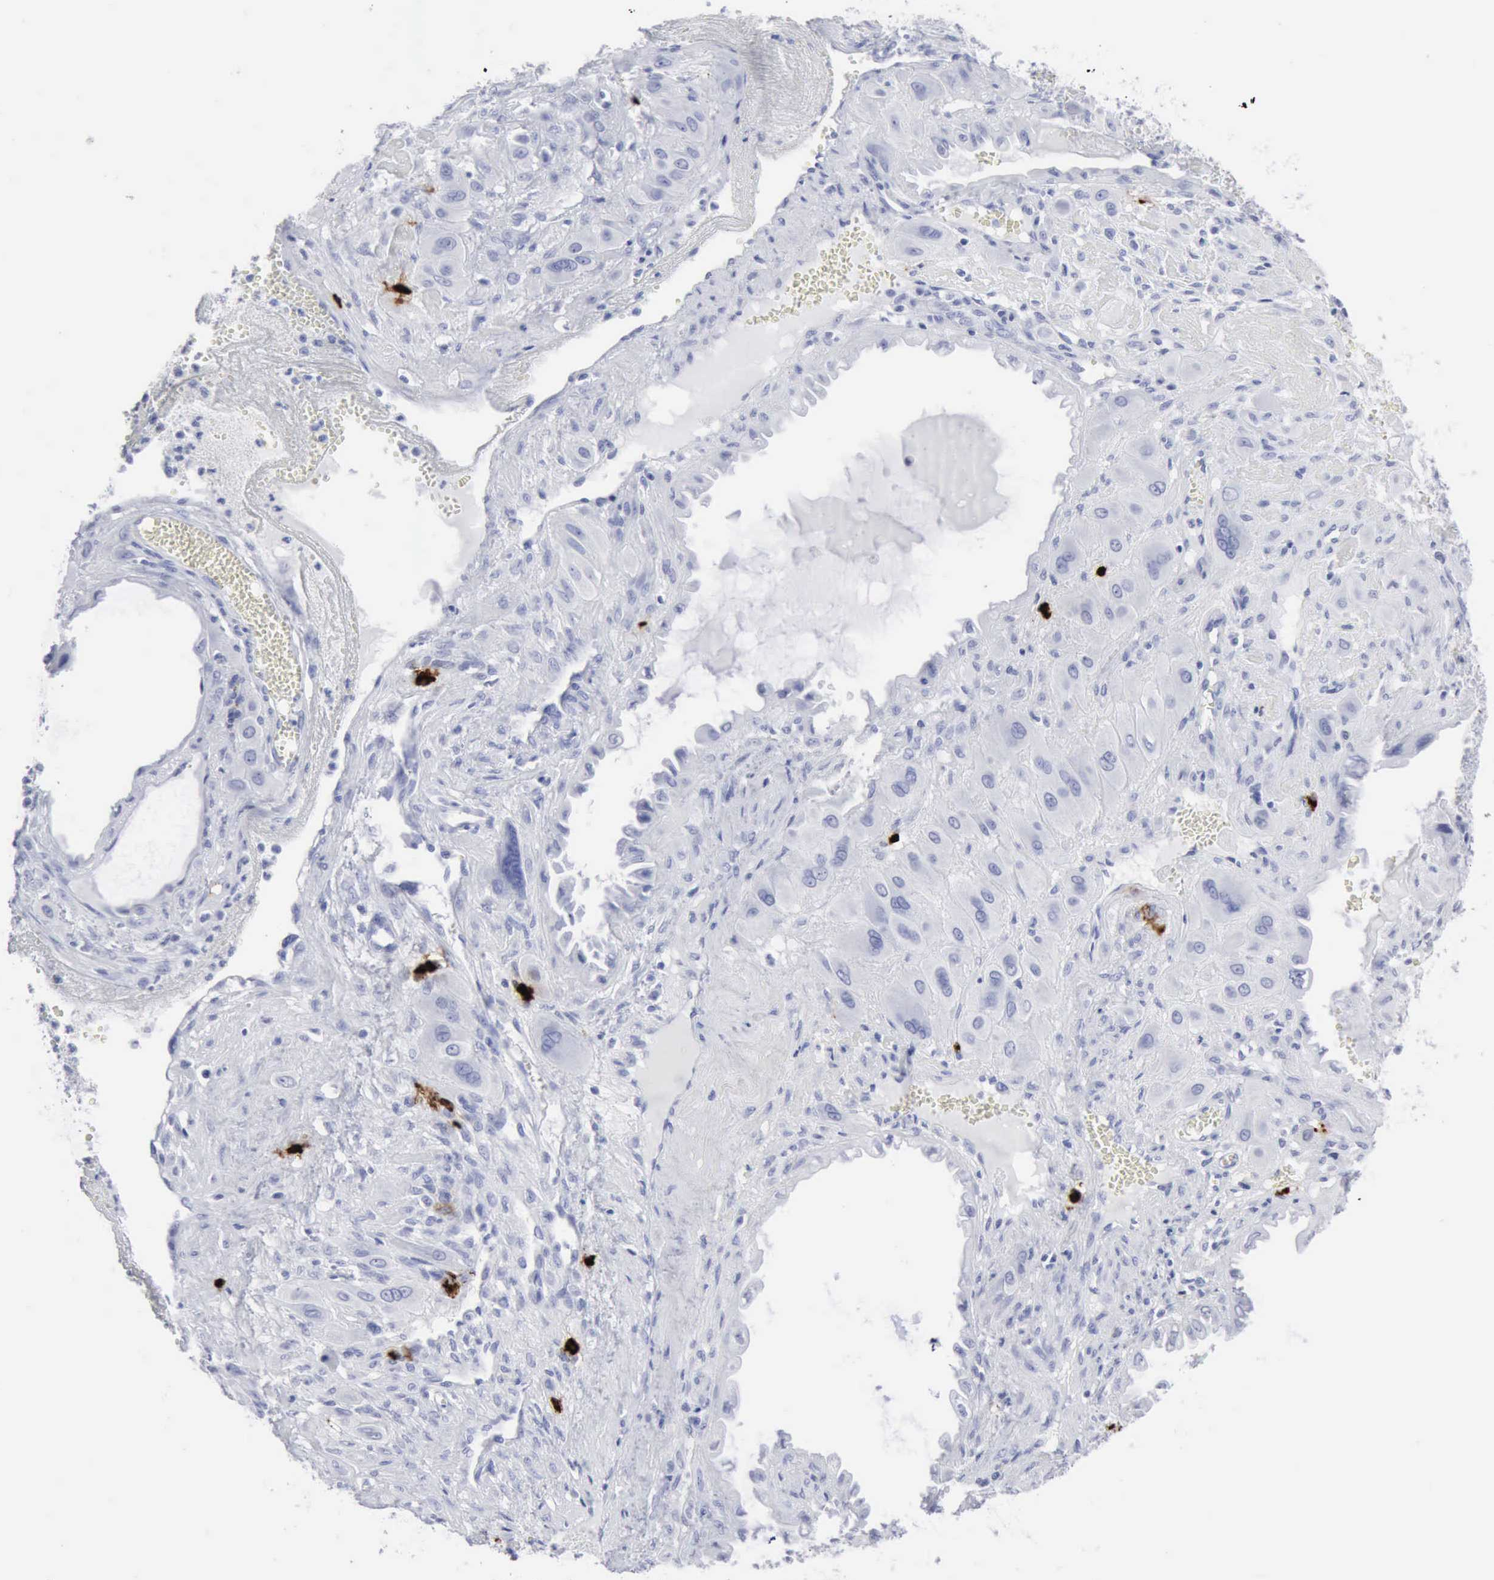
{"staining": {"intensity": "negative", "quantity": "none", "location": "none"}, "tissue": "cervical cancer", "cell_type": "Tumor cells", "image_type": "cancer", "snomed": [{"axis": "morphology", "description": "Squamous cell carcinoma, NOS"}, {"axis": "topography", "description": "Cervix"}], "caption": "Image shows no protein expression in tumor cells of cervical cancer tissue. (DAB immunohistochemistry (IHC), high magnification).", "gene": "CMA1", "patient": {"sex": "female", "age": 34}}